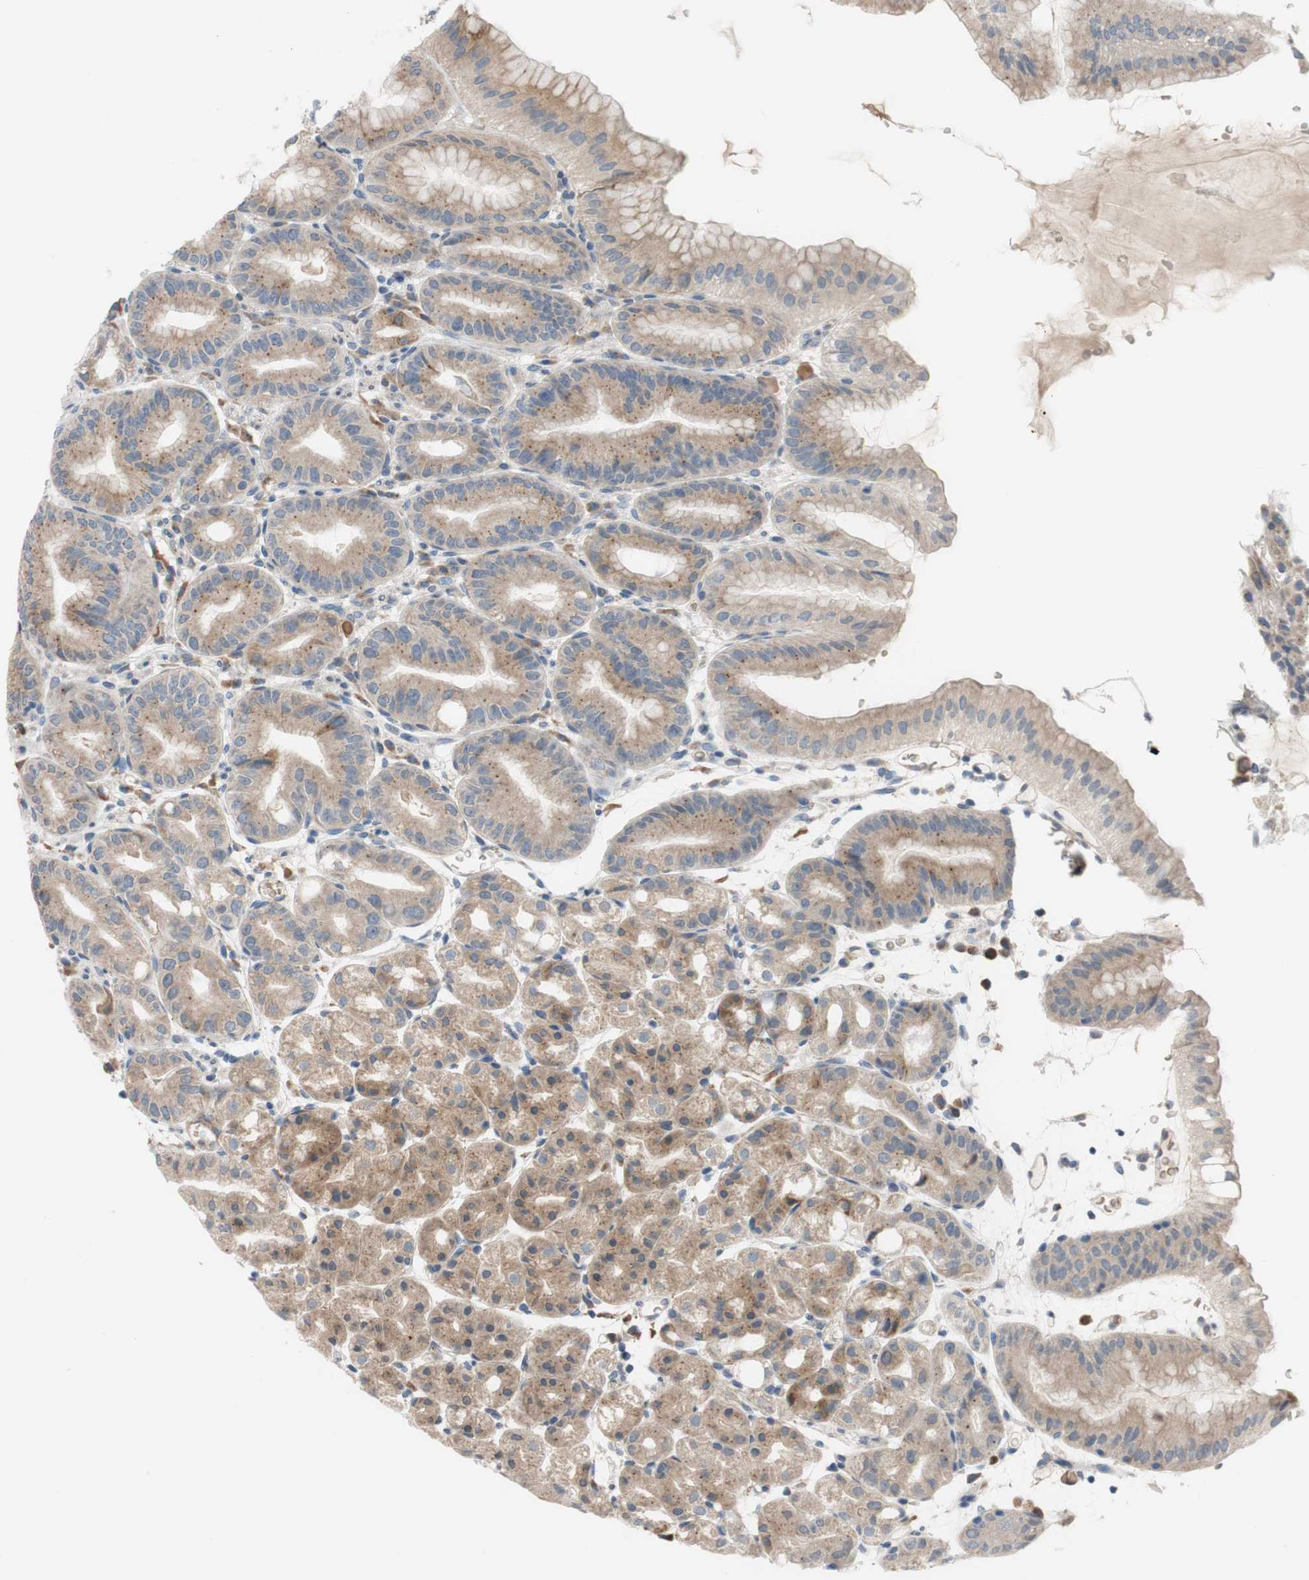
{"staining": {"intensity": "moderate", "quantity": ">75%", "location": "cytoplasmic/membranous"}, "tissue": "stomach", "cell_type": "Glandular cells", "image_type": "normal", "snomed": [{"axis": "morphology", "description": "Normal tissue, NOS"}, {"axis": "topography", "description": "Stomach, lower"}], "caption": "Immunohistochemical staining of benign human stomach shows medium levels of moderate cytoplasmic/membranous staining in approximately >75% of glandular cells.", "gene": "ADD2", "patient": {"sex": "male", "age": 71}}